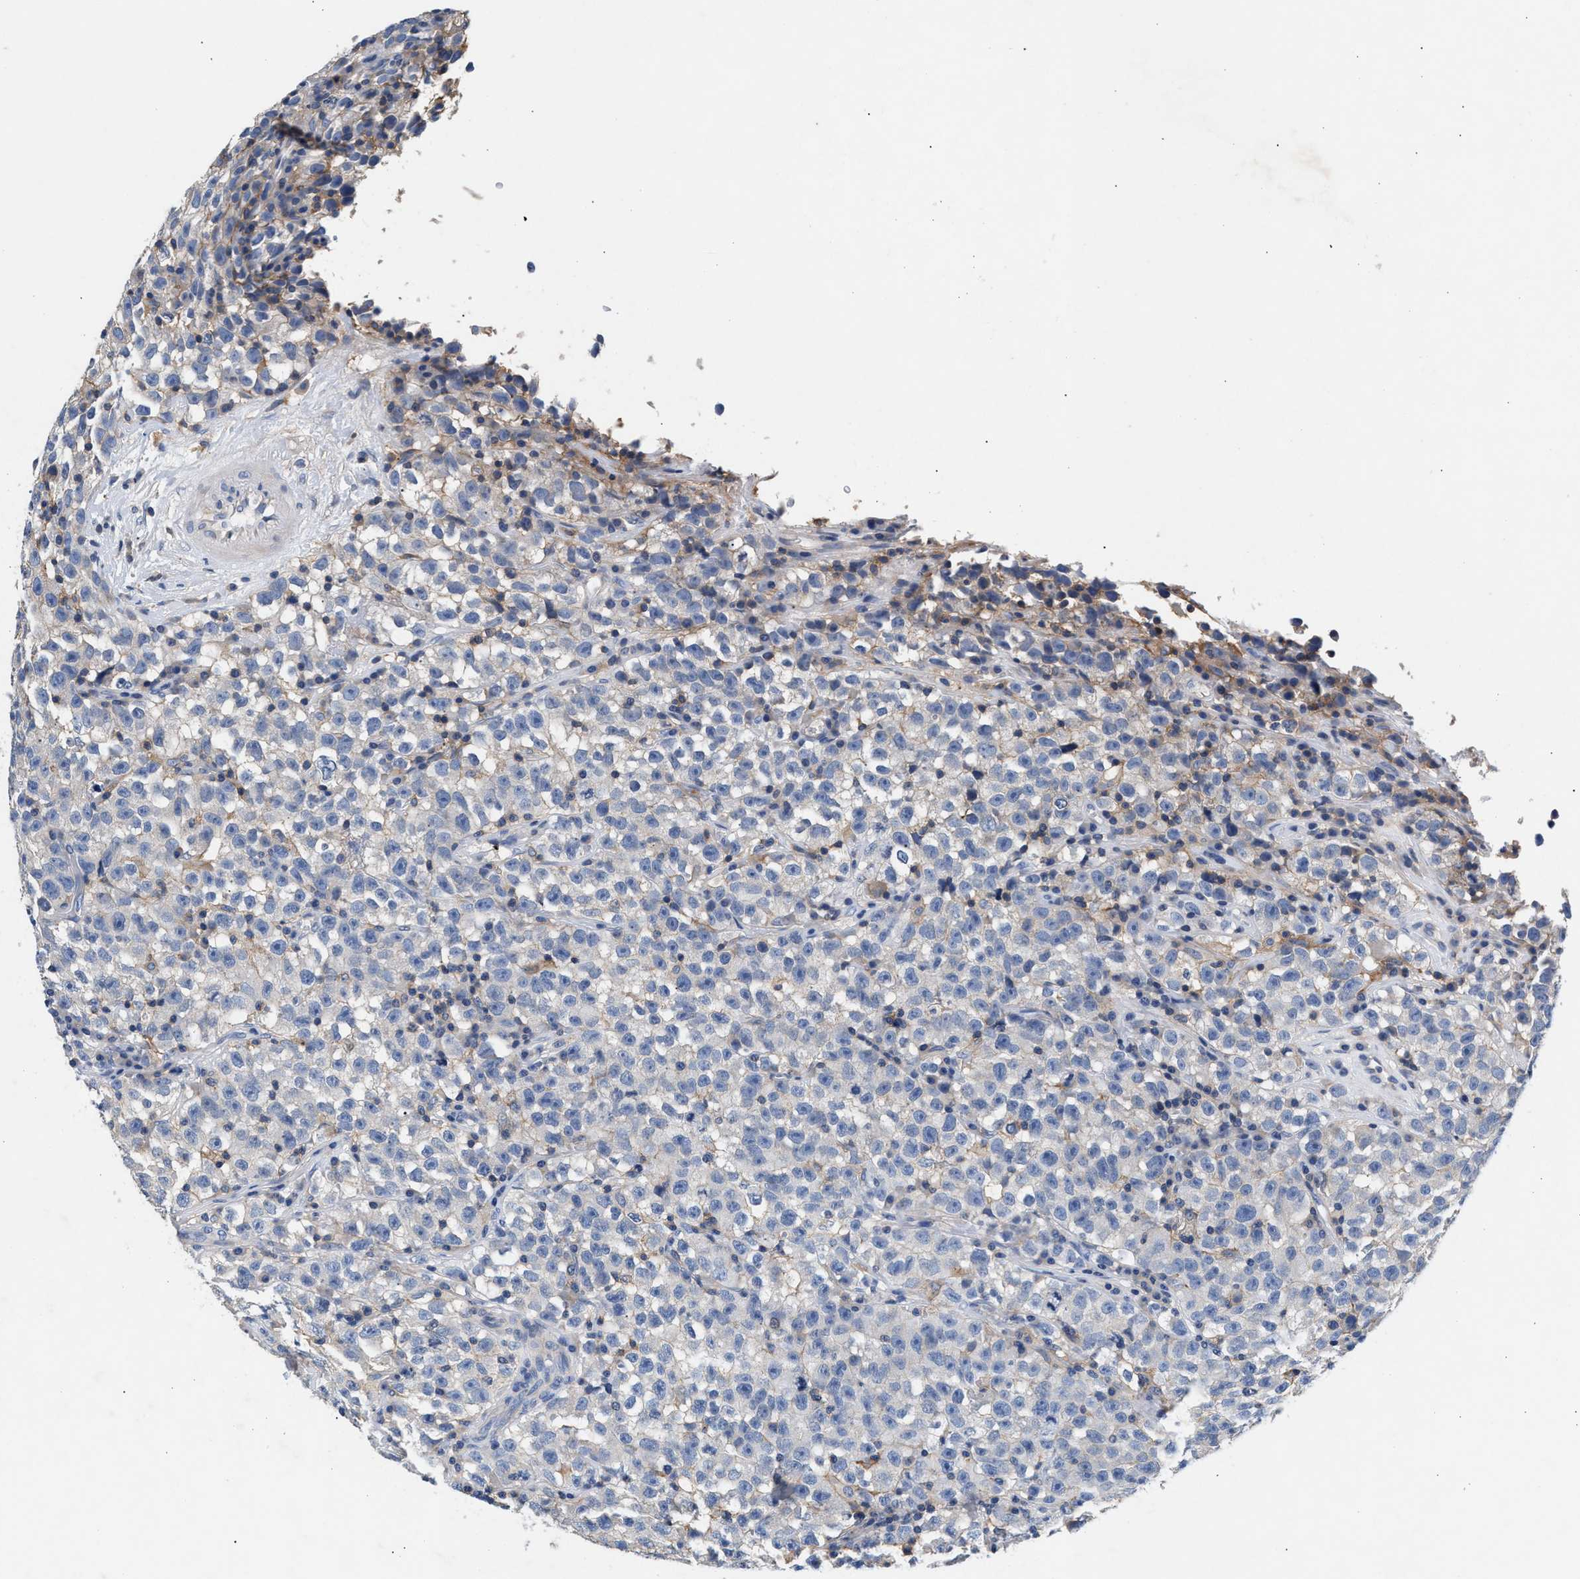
{"staining": {"intensity": "negative", "quantity": "none", "location": "none"}, "tissue": "testis cancer", "cell_type": "Tumor cells", "image_type": "cancer", "snomed": [{"axis": "morphology", "description": "Seminoma, NOS"}, {"axis": "topography", "description": "Testis"}], "caption": "Tumor cells are negative for protein expression in human testis cancer. (Stains: DAB immunohistochemistry (IHC) with hematoxylin counter stain, Microscopy: brightfield microscopy at high magnification).", "gene": "GNAI3", "patient": {"sex": "male", "age": 22}}